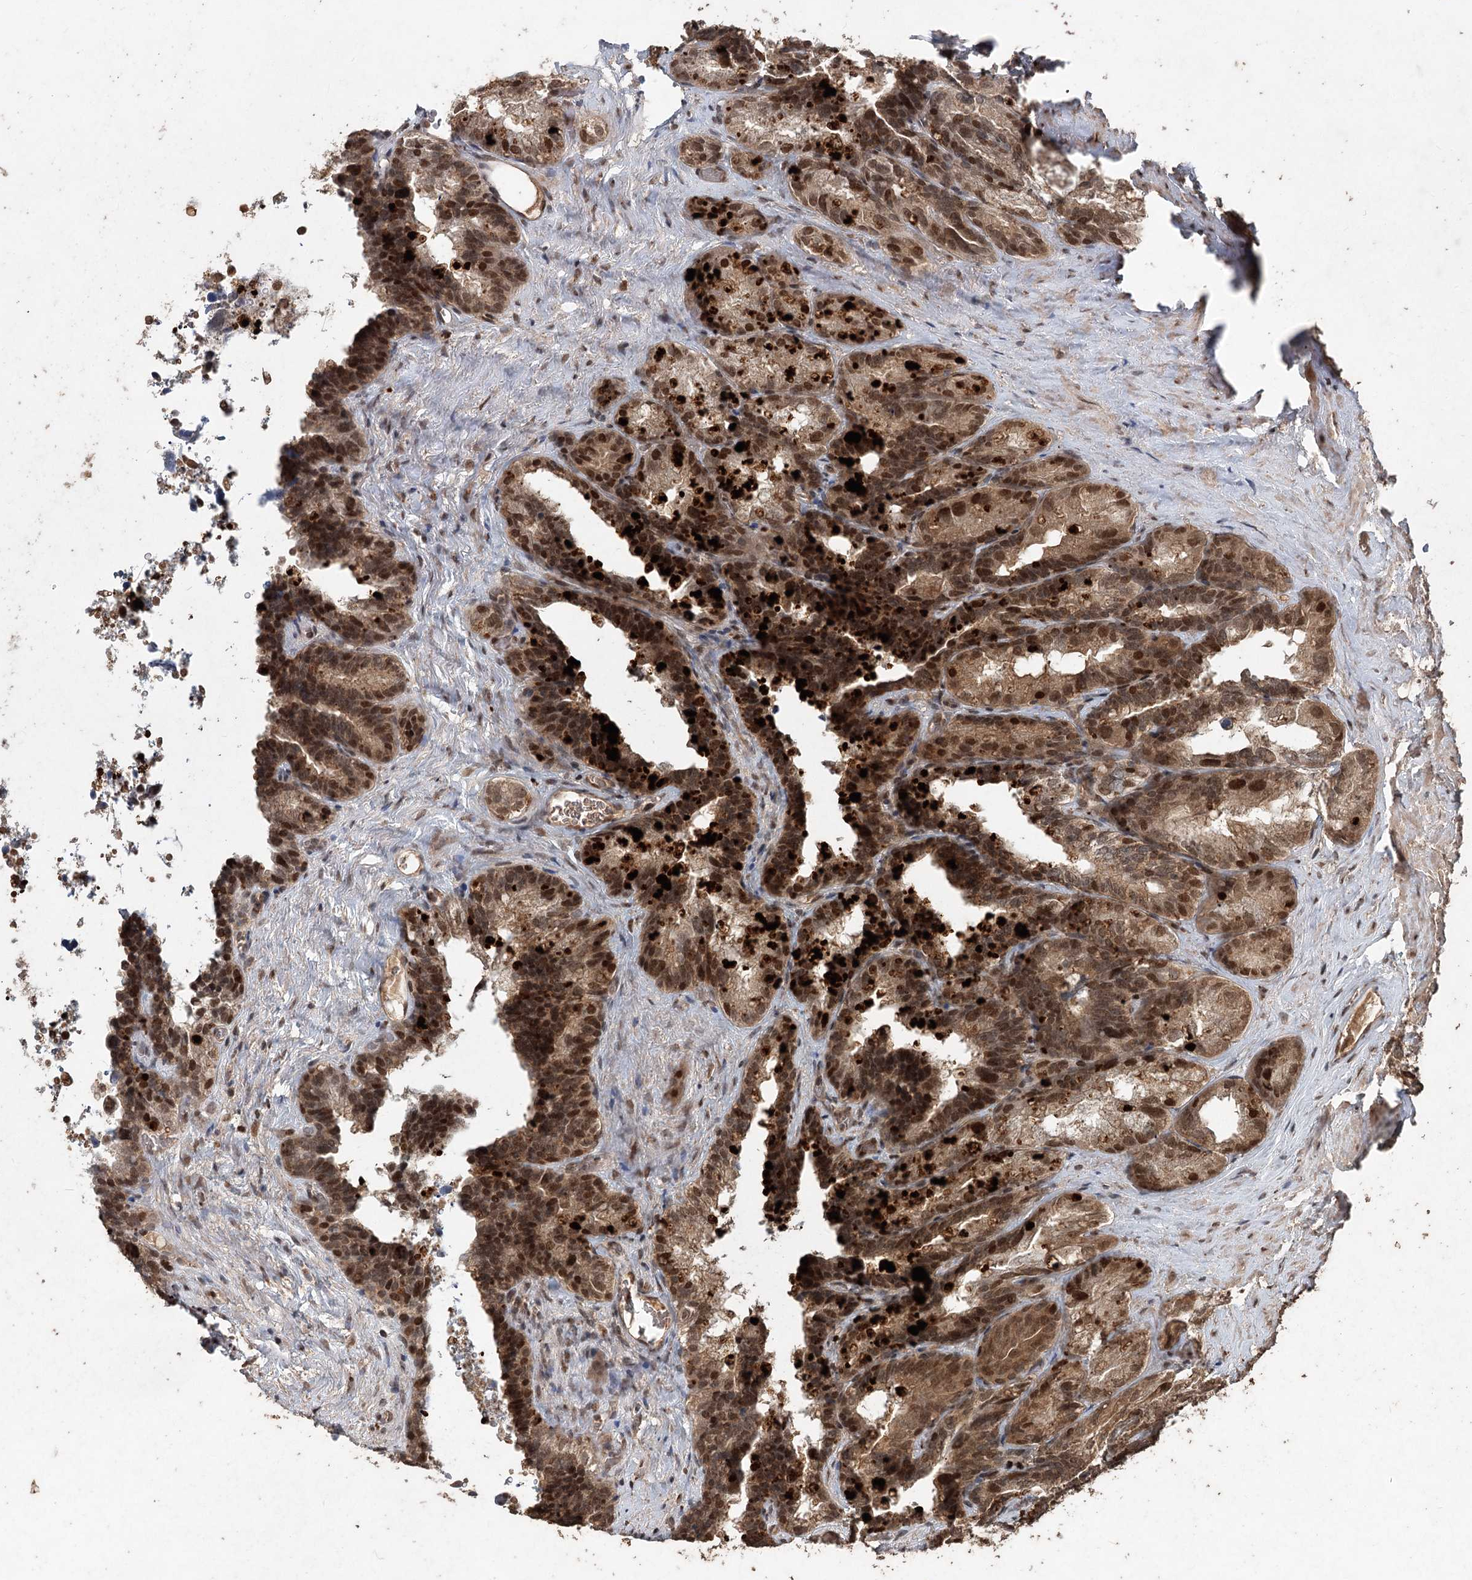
{"staining": {"intensity": "moderate", "quantity": ">75%", "location": "cytoplasmic/membranous,nuclear"}, "tissue": "seminal vesicle", "cell_type": "Glandular cells", "image_type": "normal", "snomed": [{"axis": "morphology", "description": "Normal tissue, NOS"}, {"axis": "topography", "description": "Seminal veicle"}], "caption": "Moderate cytoplasmic/membranous,nuclear protein positivity is identified in about >75% of glandular cells in seminal vesicle.", "gene": "FBXO7", "patient": {"sex": "male", "age": 60}}